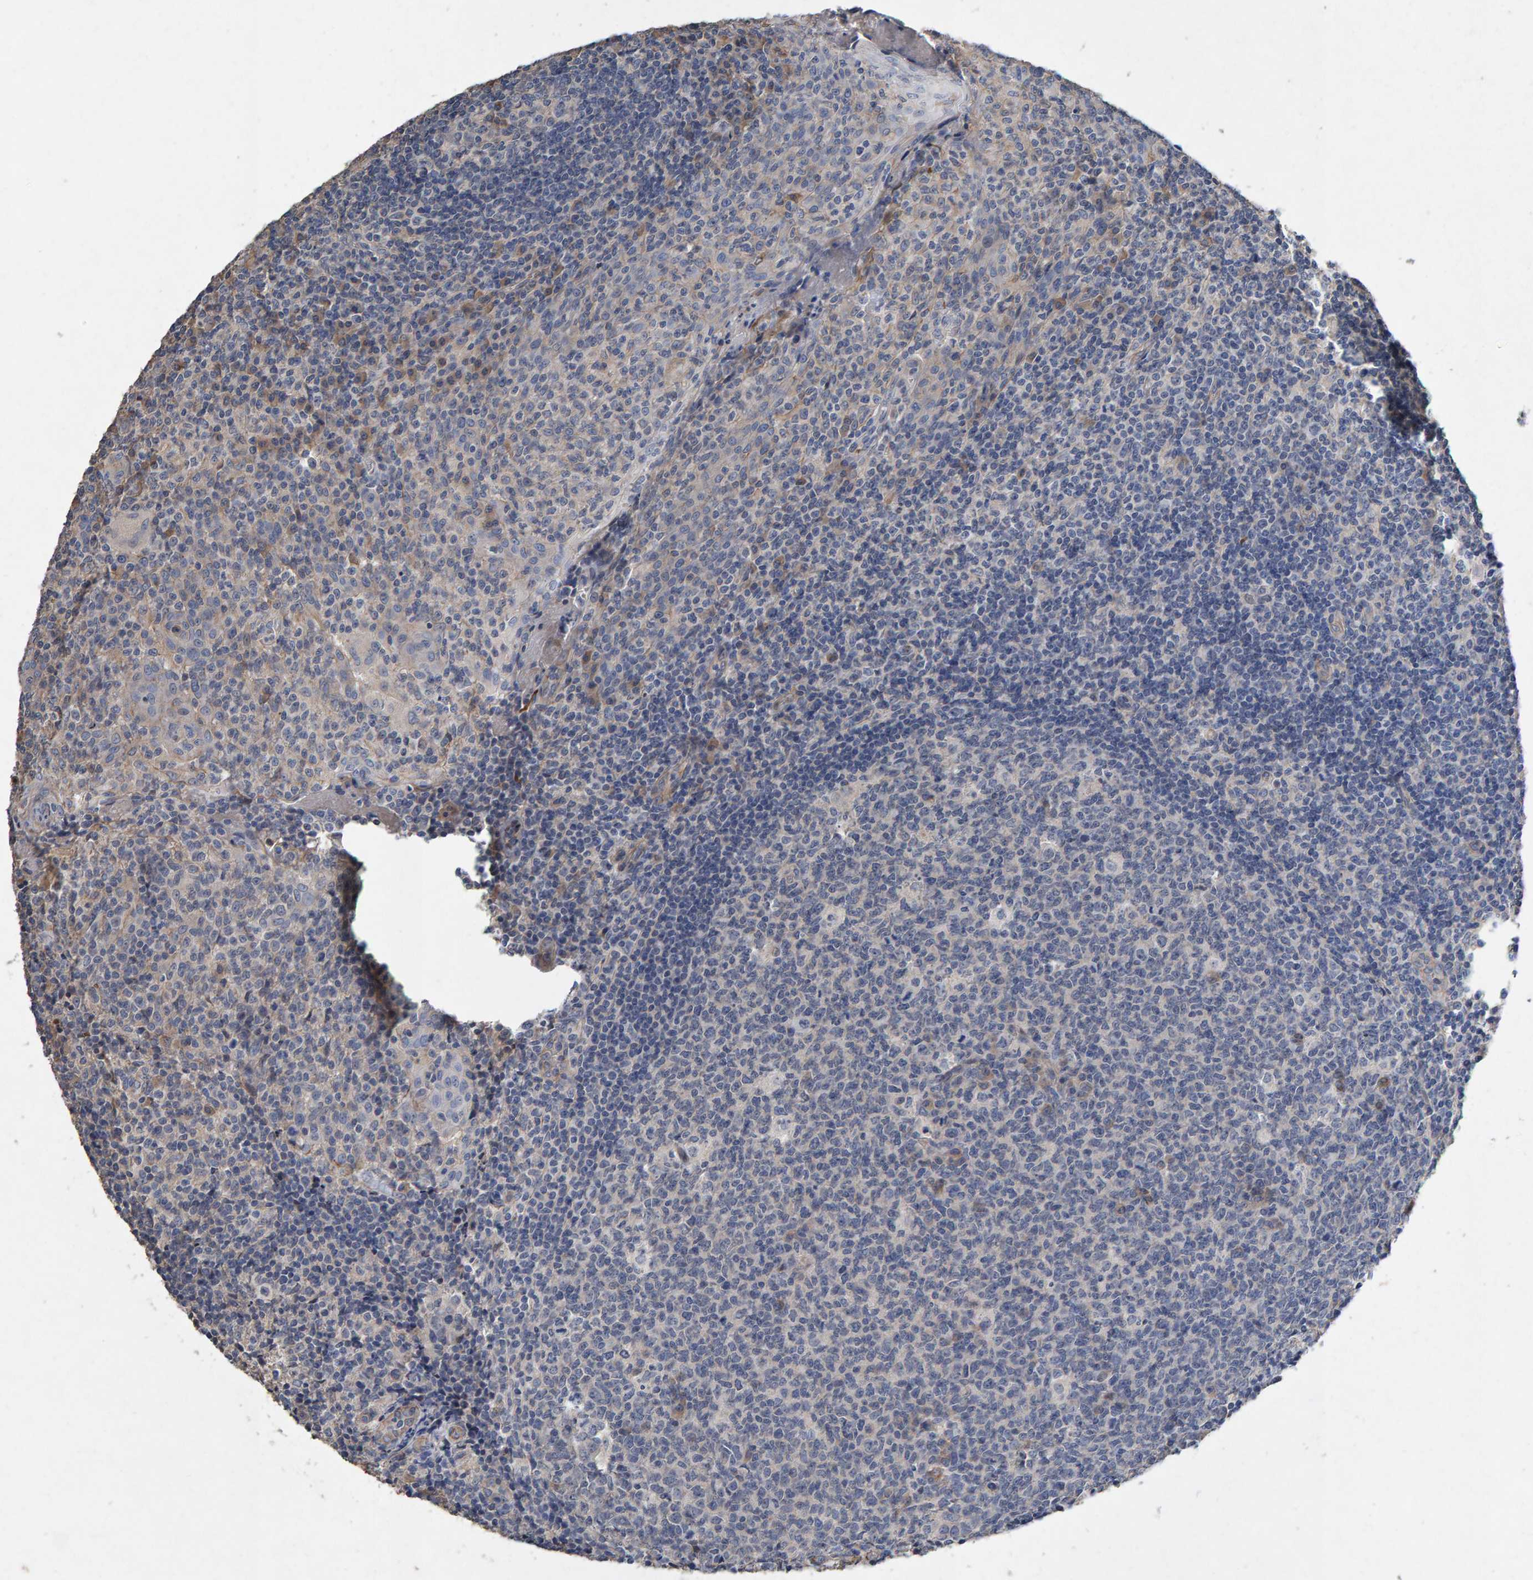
{"staining": {"intensity": "negative", "quantity": "none", "location": "none"}, "tissue": "tonsil", "cell_type": "Germinal center cells", "image_type": "normal", "snomed": [{"axis": "morphology", "description": "Normal tissue, NOS"}, {"axis": "topography", "description": "Tonsil"}], "caption": "Tonsil was stained to show a protein in brown. There is no significant expression in germinal center cells. Brightfield microscopy of IHC stained with DAB (3,3'-diaminobenzidine) (brown) and hematoxylin (blue), captured at high magnification.", "gene": "EFR3A", "patient": {"sex": "female", "age": 19}}